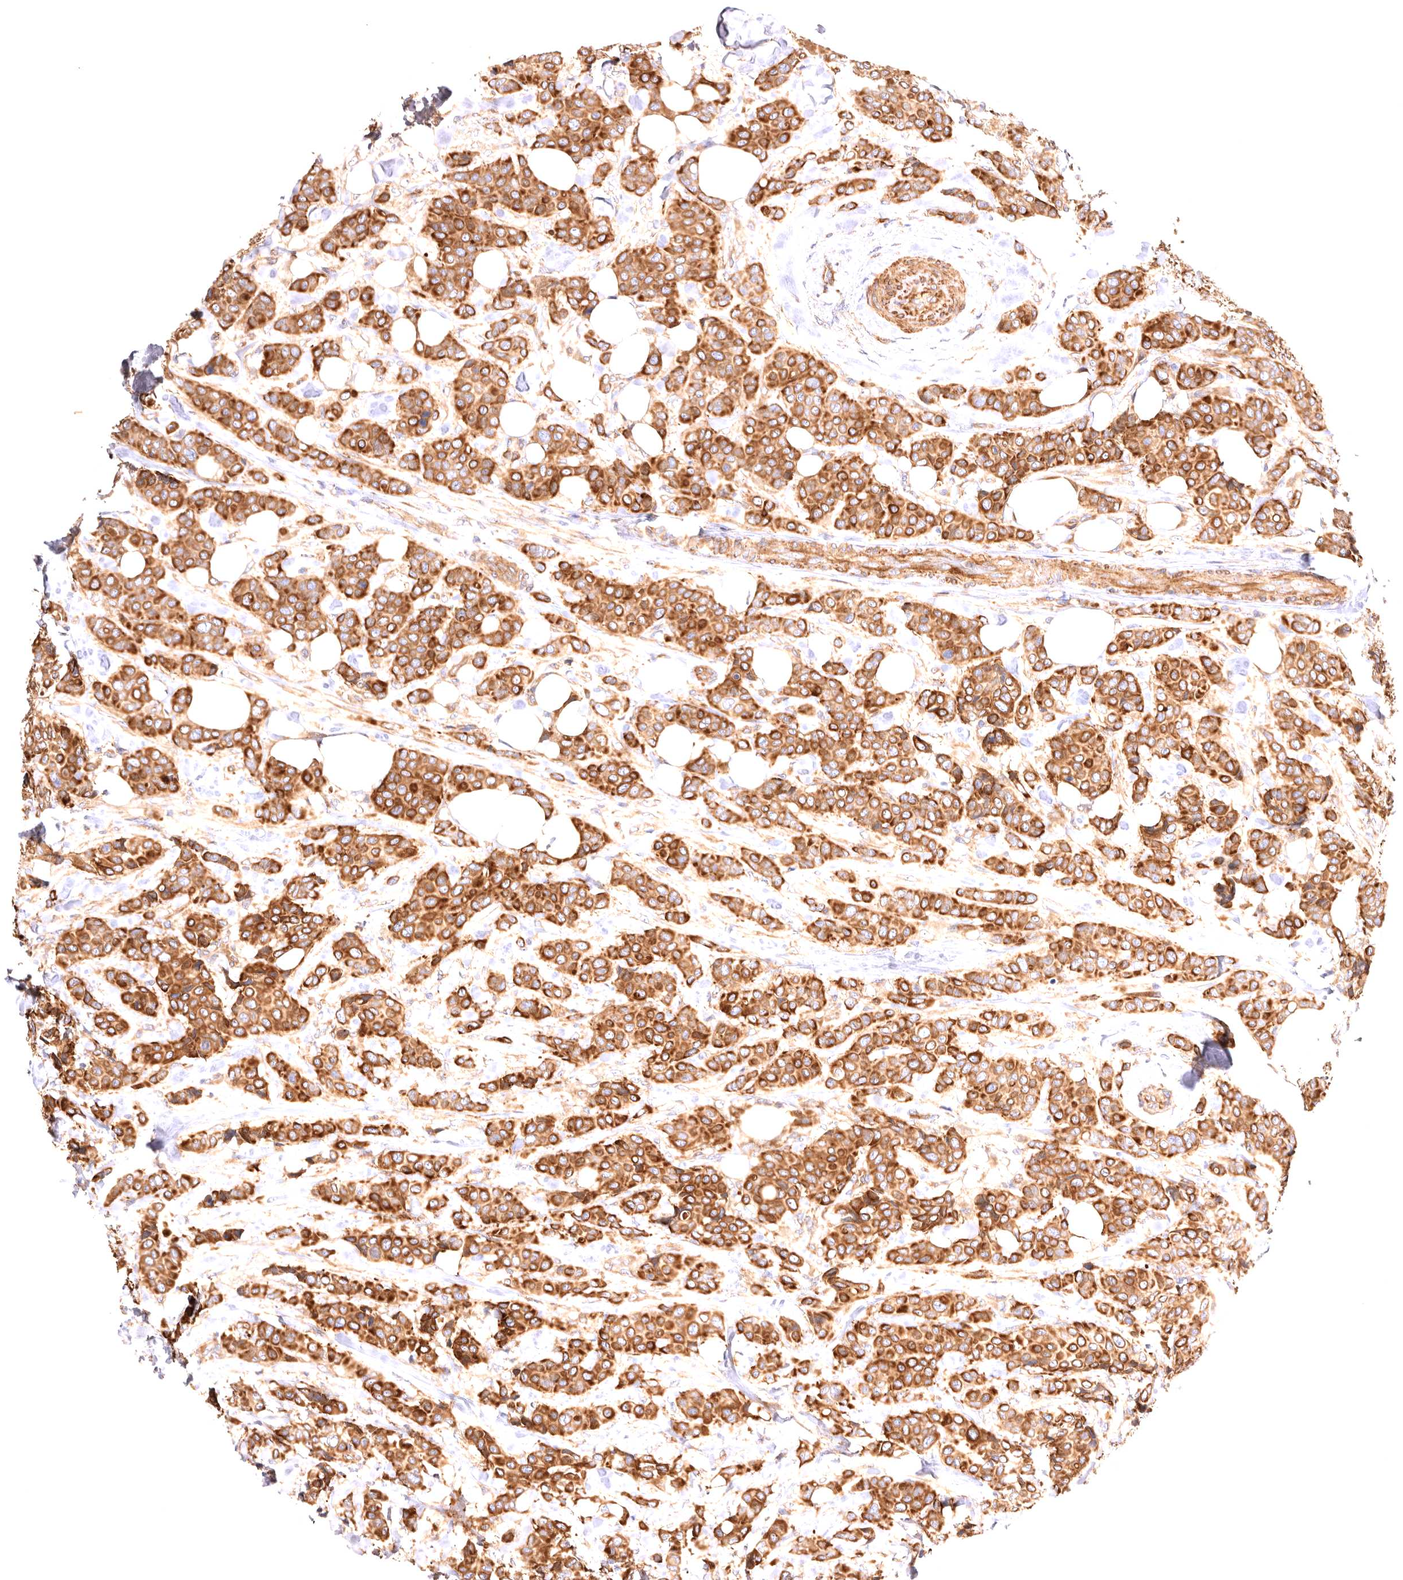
{"staining": {"intensity": "strong", "quantity": ">75%", "location": "cytoplasmic/membranous"}, "tissue": "breast cancer", "cell_type": "Tumor cells", "image_type": "cancer", "snomed": [{"axis": "morphology", "description": "Lobular carcinoma"}, {"axis": "topography", "description": "Breast"}], "caption": "Tumor cells exhibit high levels of strong cytoplasmic/membranous staining in approximately >75% of cells in human lobular carcinoma (breast).", "gene": "VPS45", "patient": {"sex": "female", "age": 51}}